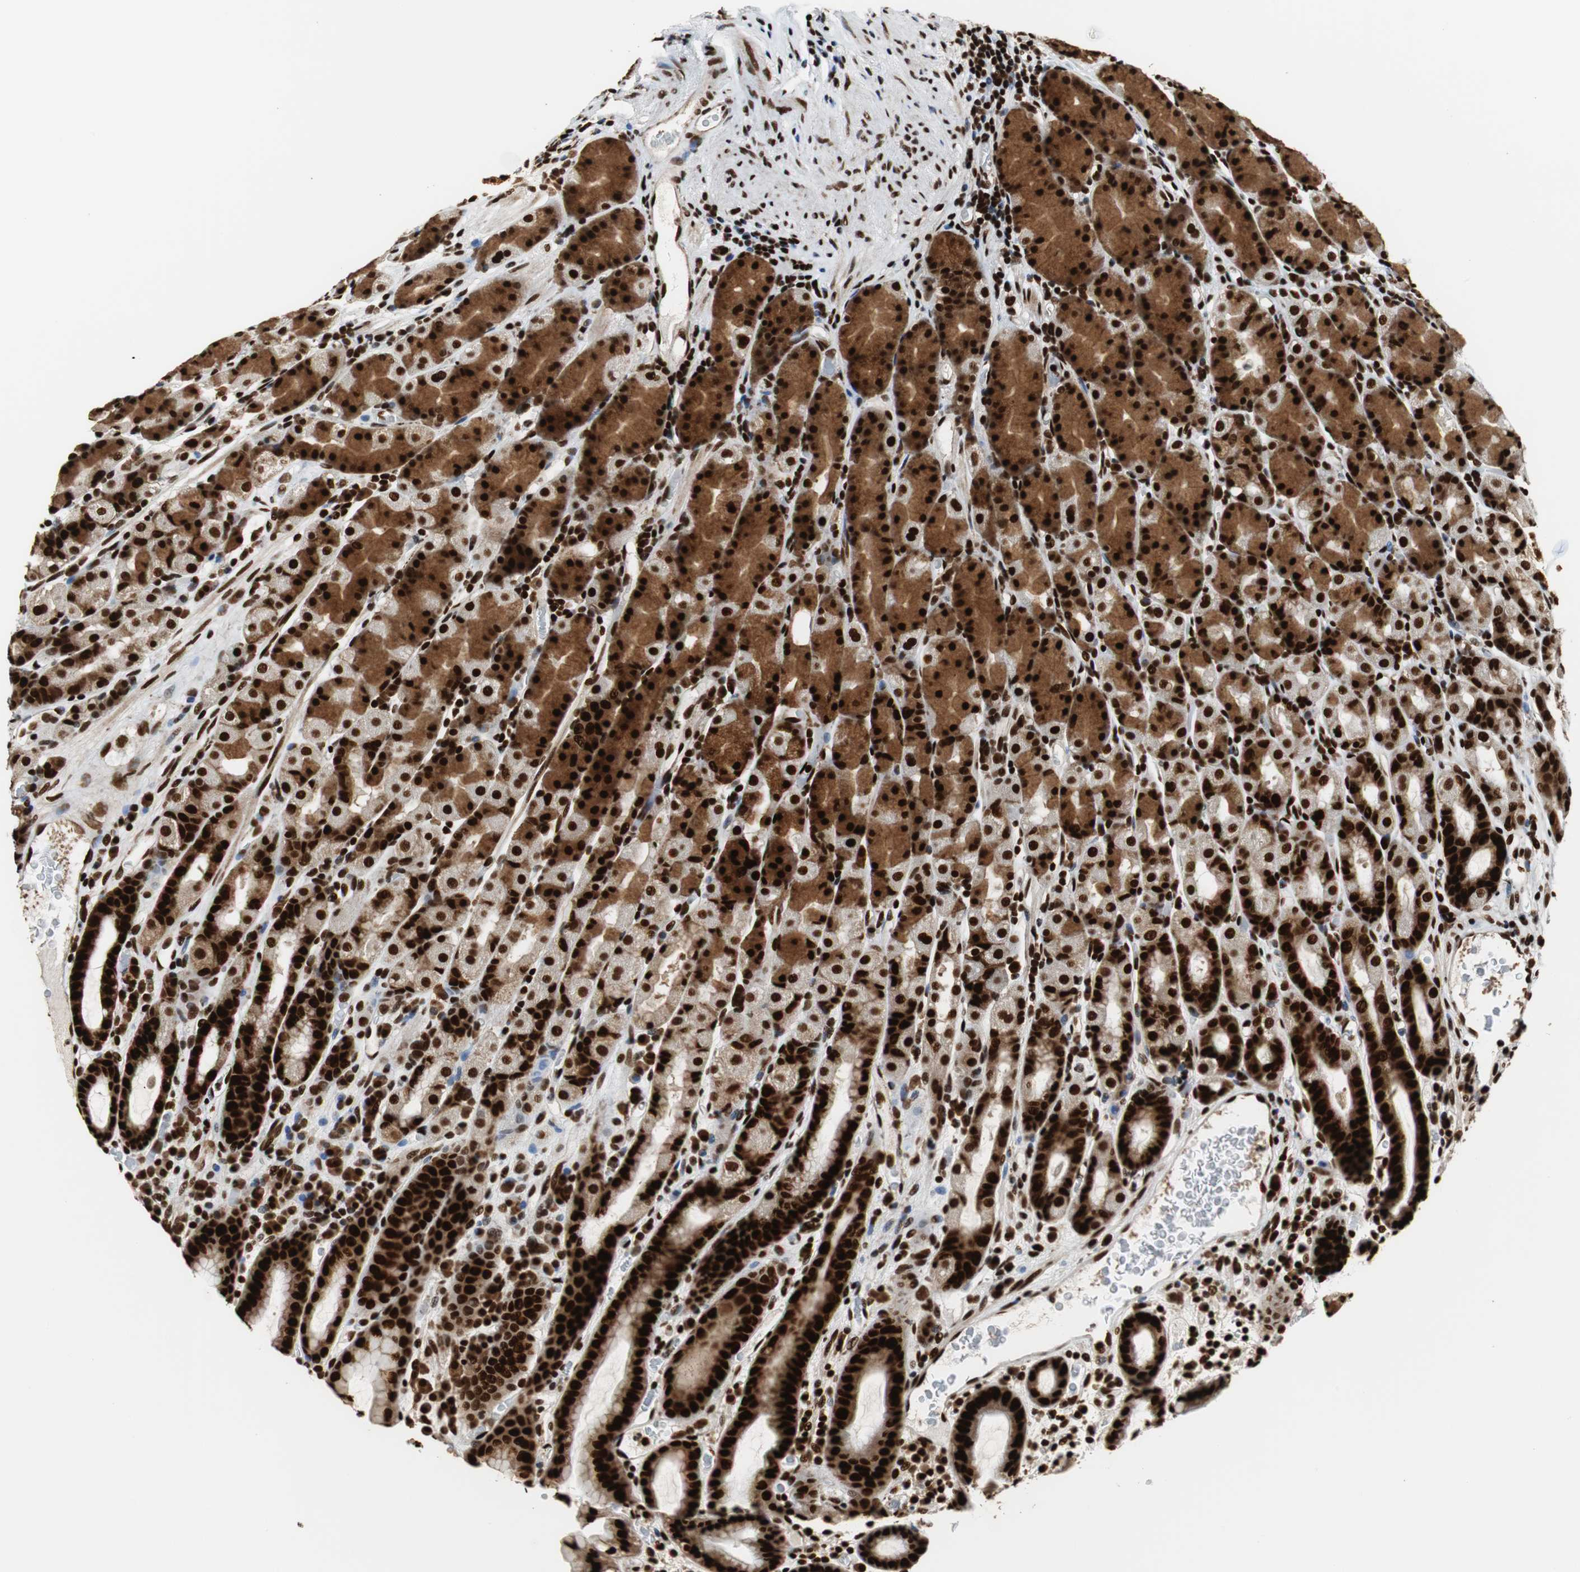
{"staining": {"intensity": "strong", "quantity": ">75%", "location": "cytoplasmic/membranous,nuclear"}, "tissue": "stomach", "cell_type": "Glandular cells", "image_type": "normal", "snomed": [{"axis": "morphology", "description": "Normal tissue, NOS"}, {"axis": "topography", "description": "Stomach, upper"}], "caption": "DAB (3,3'-diaminobenzidine) immunohistochemical staining of normal human stomach exhibits strong cytoplasmic/membranous,nuclear protein expression in about >75% of glandular cells.", "gene": "HDAC1", "patient": {"sex": "male", "age": 68}}